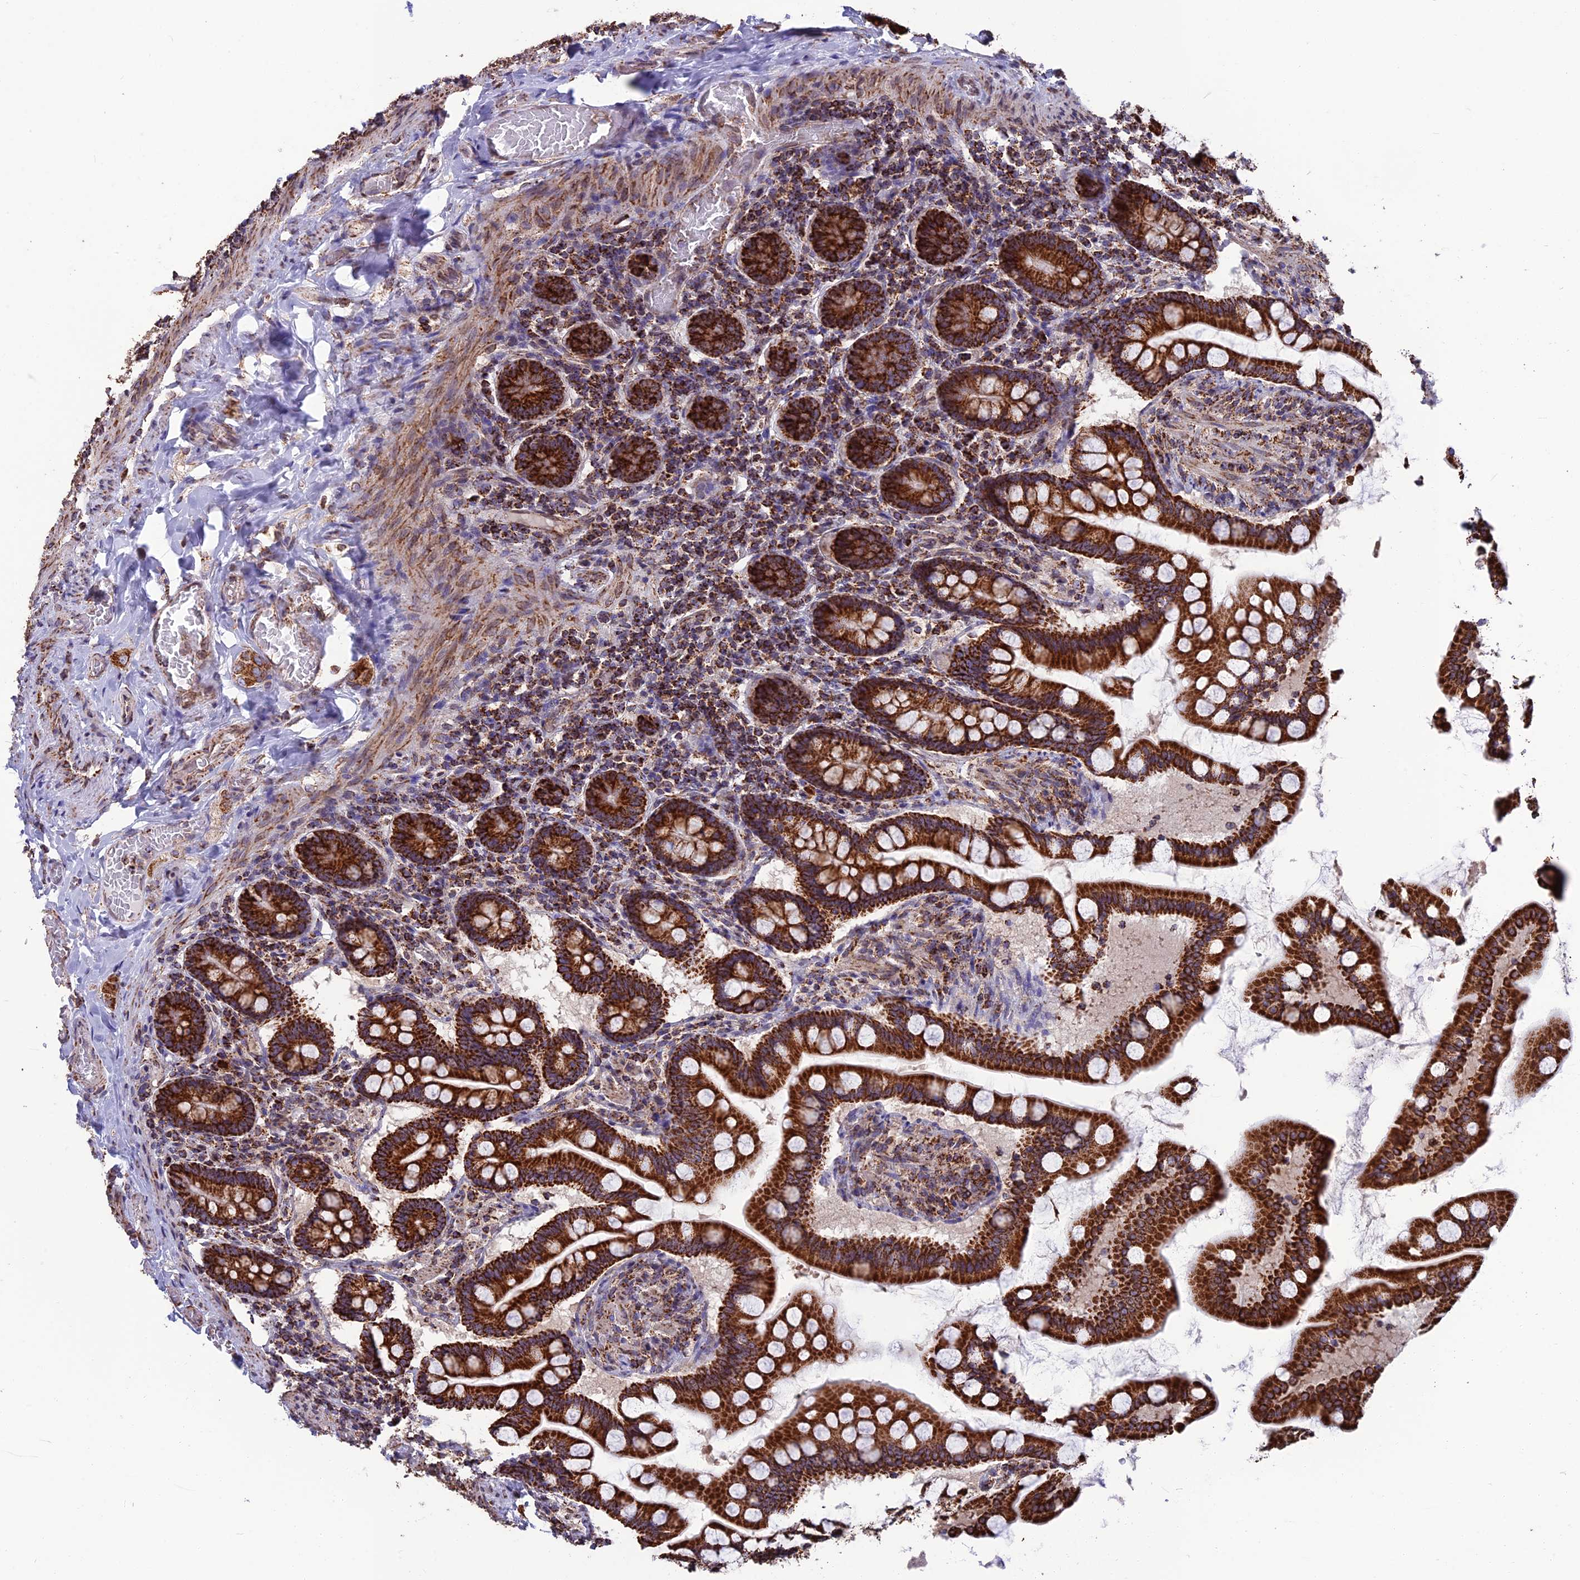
{"staining": {"intensity": "strong", "quantity": ">75%", "location": "cytoplasmic/membranous"}, "tissue": "small intestine", "cell_type": "Glandular cells", "image_type": "normal", "snomed": [{"axis": "morphology", "description": "Normal tissue, NOS"}, {"axis": "topography", "description": "Small intestine"}], "caption": "A photomicrograph of human small intestine stained for a protein reveals strong cytoplasmic/membranous brown staining in glandular cells.", "gene": "CS", "patient": {"sex": "male", "age": 41}}